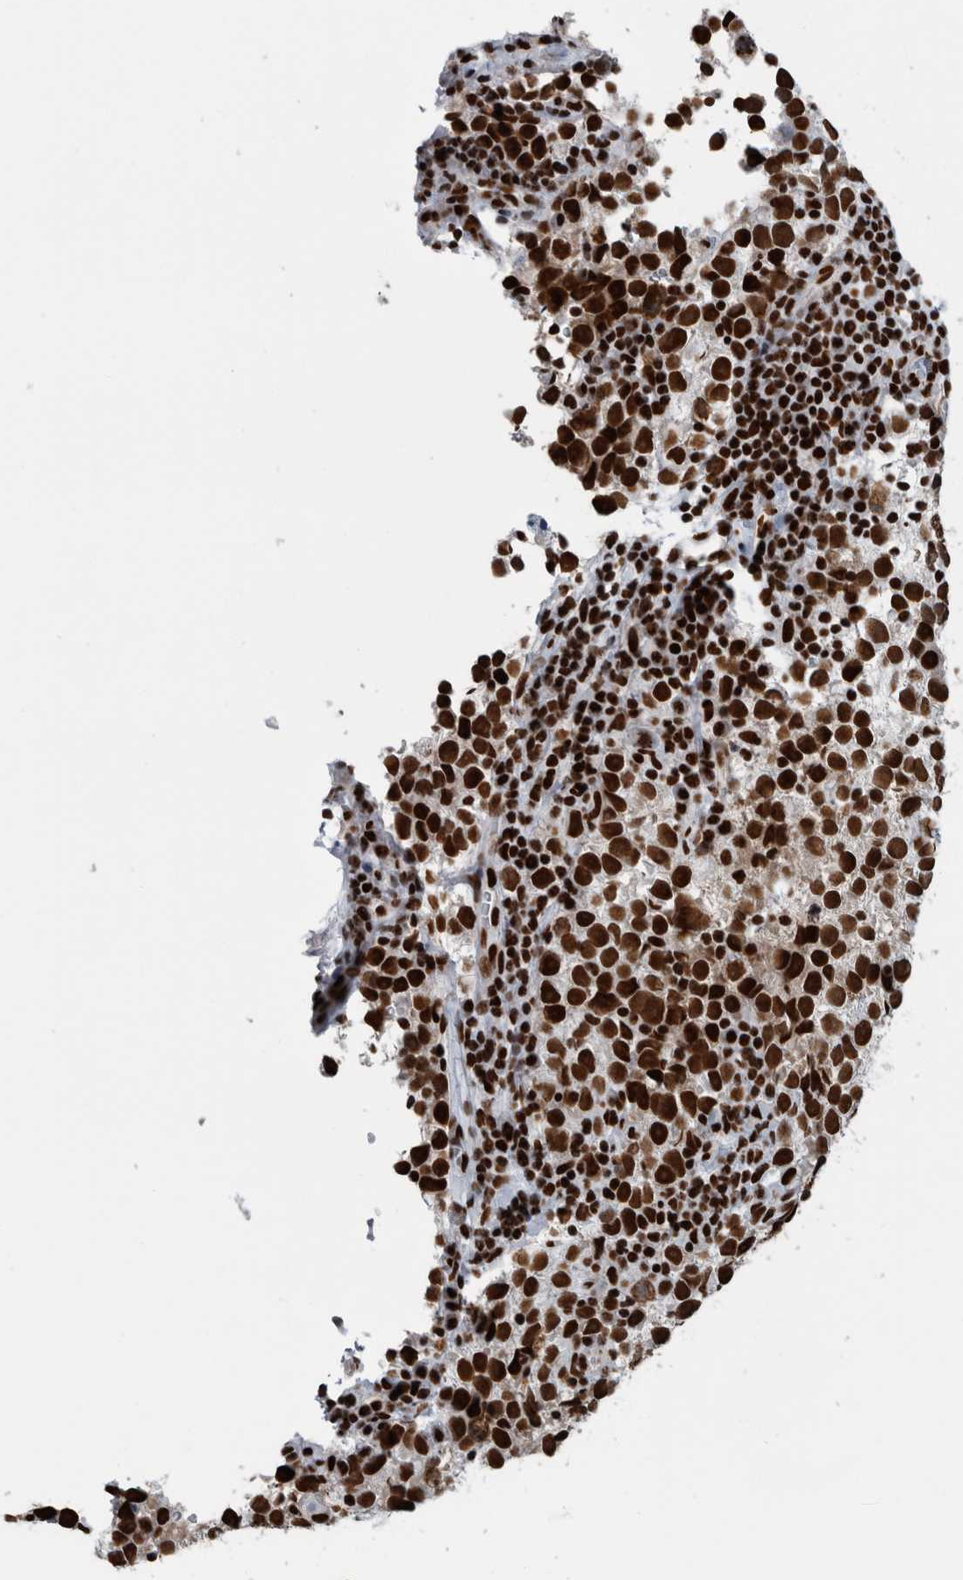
{"staining": {"intensity": "strong", "quantity": ">75%", "location": "nuclear"}, "tissue": "testis cancer", "cell_type": "Tumor cells", "image_type": "cancer", "snomed": [{"axis": "morphology", "description": "Normal tissue, NOS"}, {"axis": "morphology", "description": "Seminoma, NOS"}, {"axis": "topography", "description": "Testis"}], "caption": "Protein expression by IHC shows strong nuclear staining in approximately >75% of tumor cells in testis cancer (seminoma). The staining was performed using DAB to visualize the protein expression in brown, while the nuclei were stained in blue with hematoxylin (Magnification: 20x).", "gene": "DNMT3A", "patient": {"sex": "male", "age": 43}}